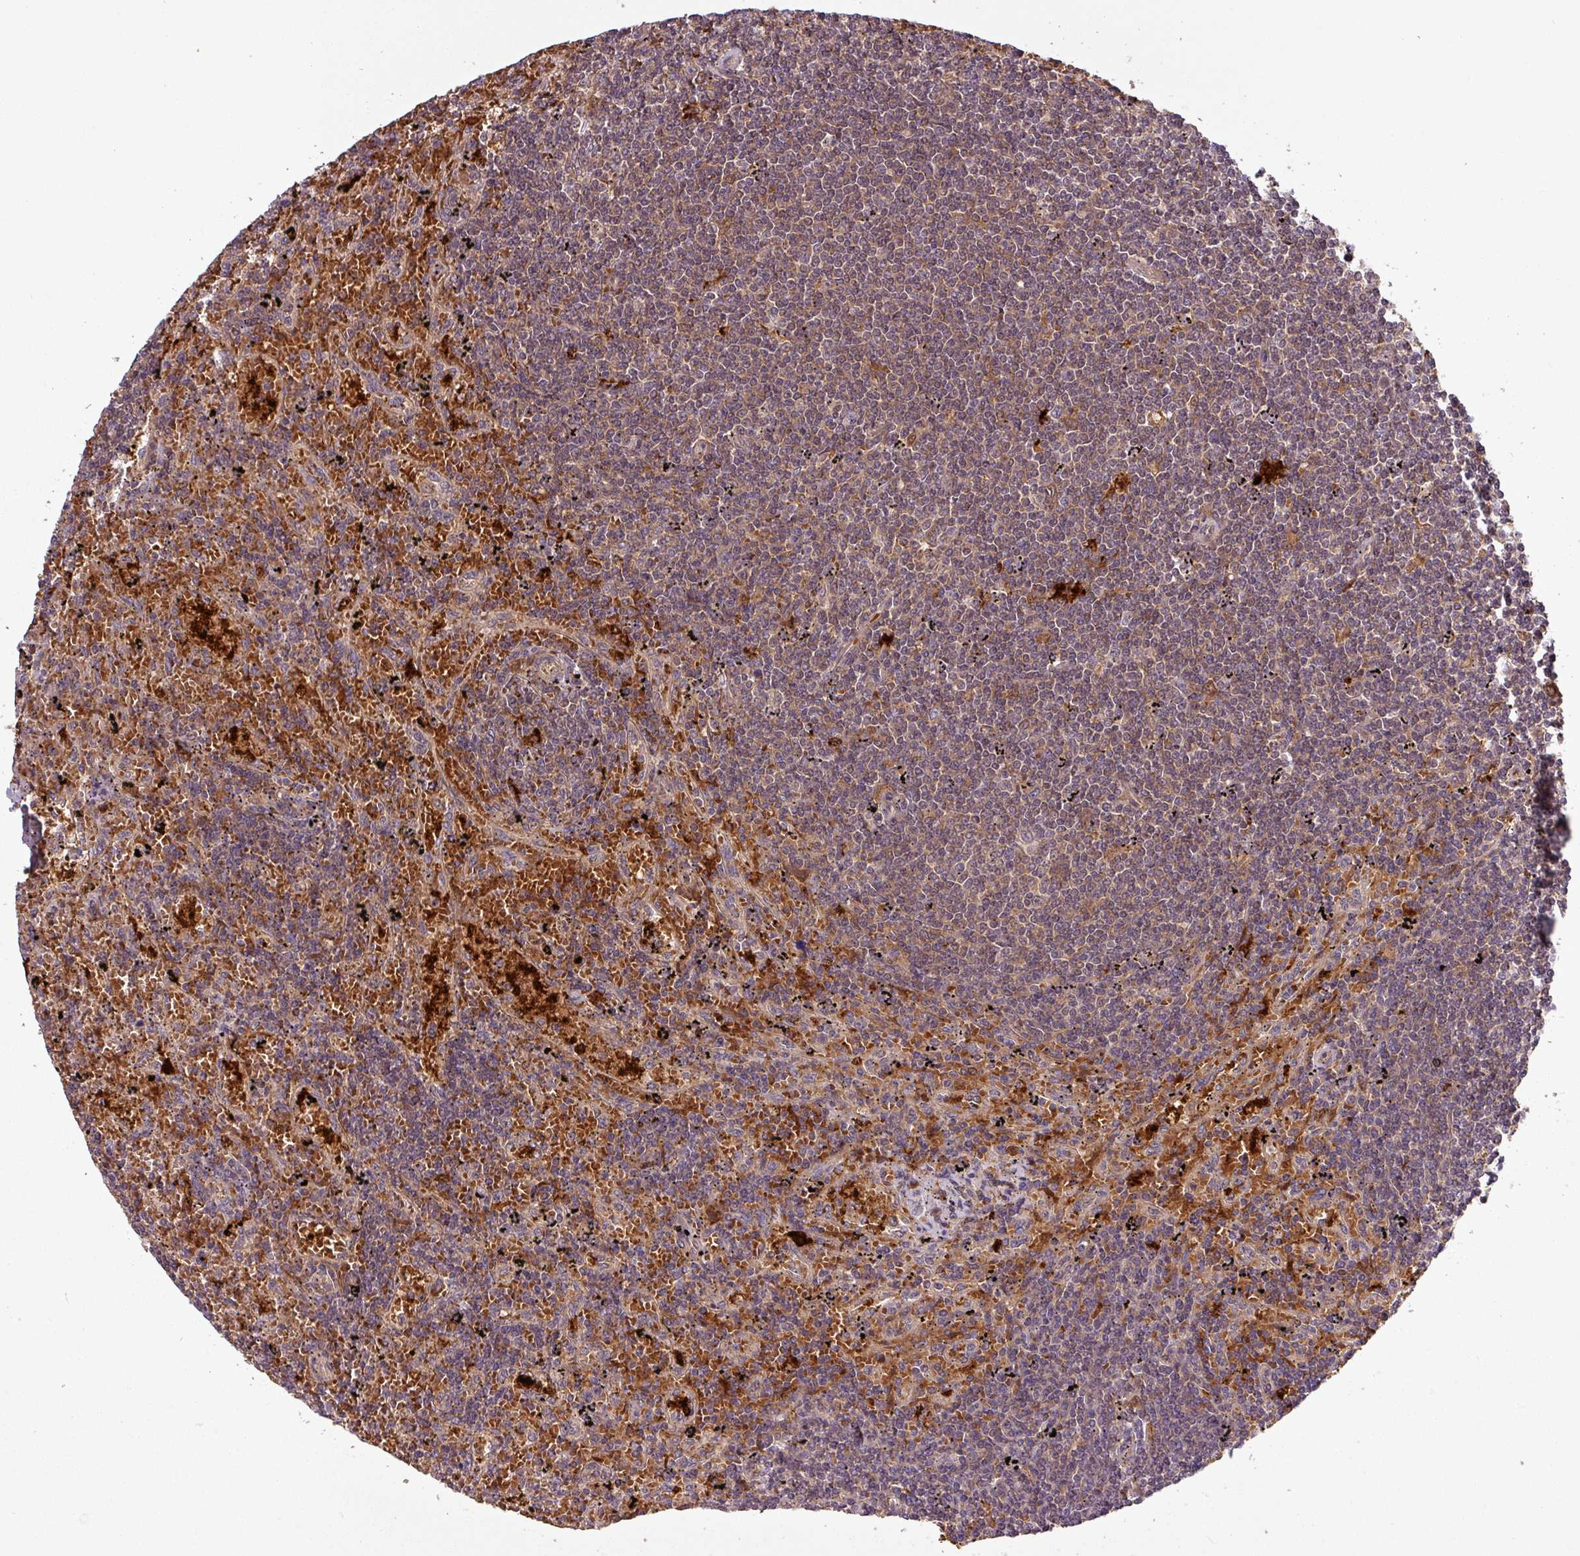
{"staining": {"intensity": "weak", "quantity": "25%-75%", "location": "cytoplasmic/membranous"}, "tissue": "lymphoma", "cell_type": "Tumor cells", "image_type": "cancer", "snomed": [{"axis": "morphology", "description": "Malignant lymphoma, non-Hodgkin's type, Low grade"}, {"axis": "topography", "description": "Spleen"}], "caption": "IHC of human lymphoma displays low levels of weak cytoplasmic/membranous expression in about 25%-75% of tumor cells.", "gene": "SIRPB2", "patient": {"sex": "male", "age": 76}}